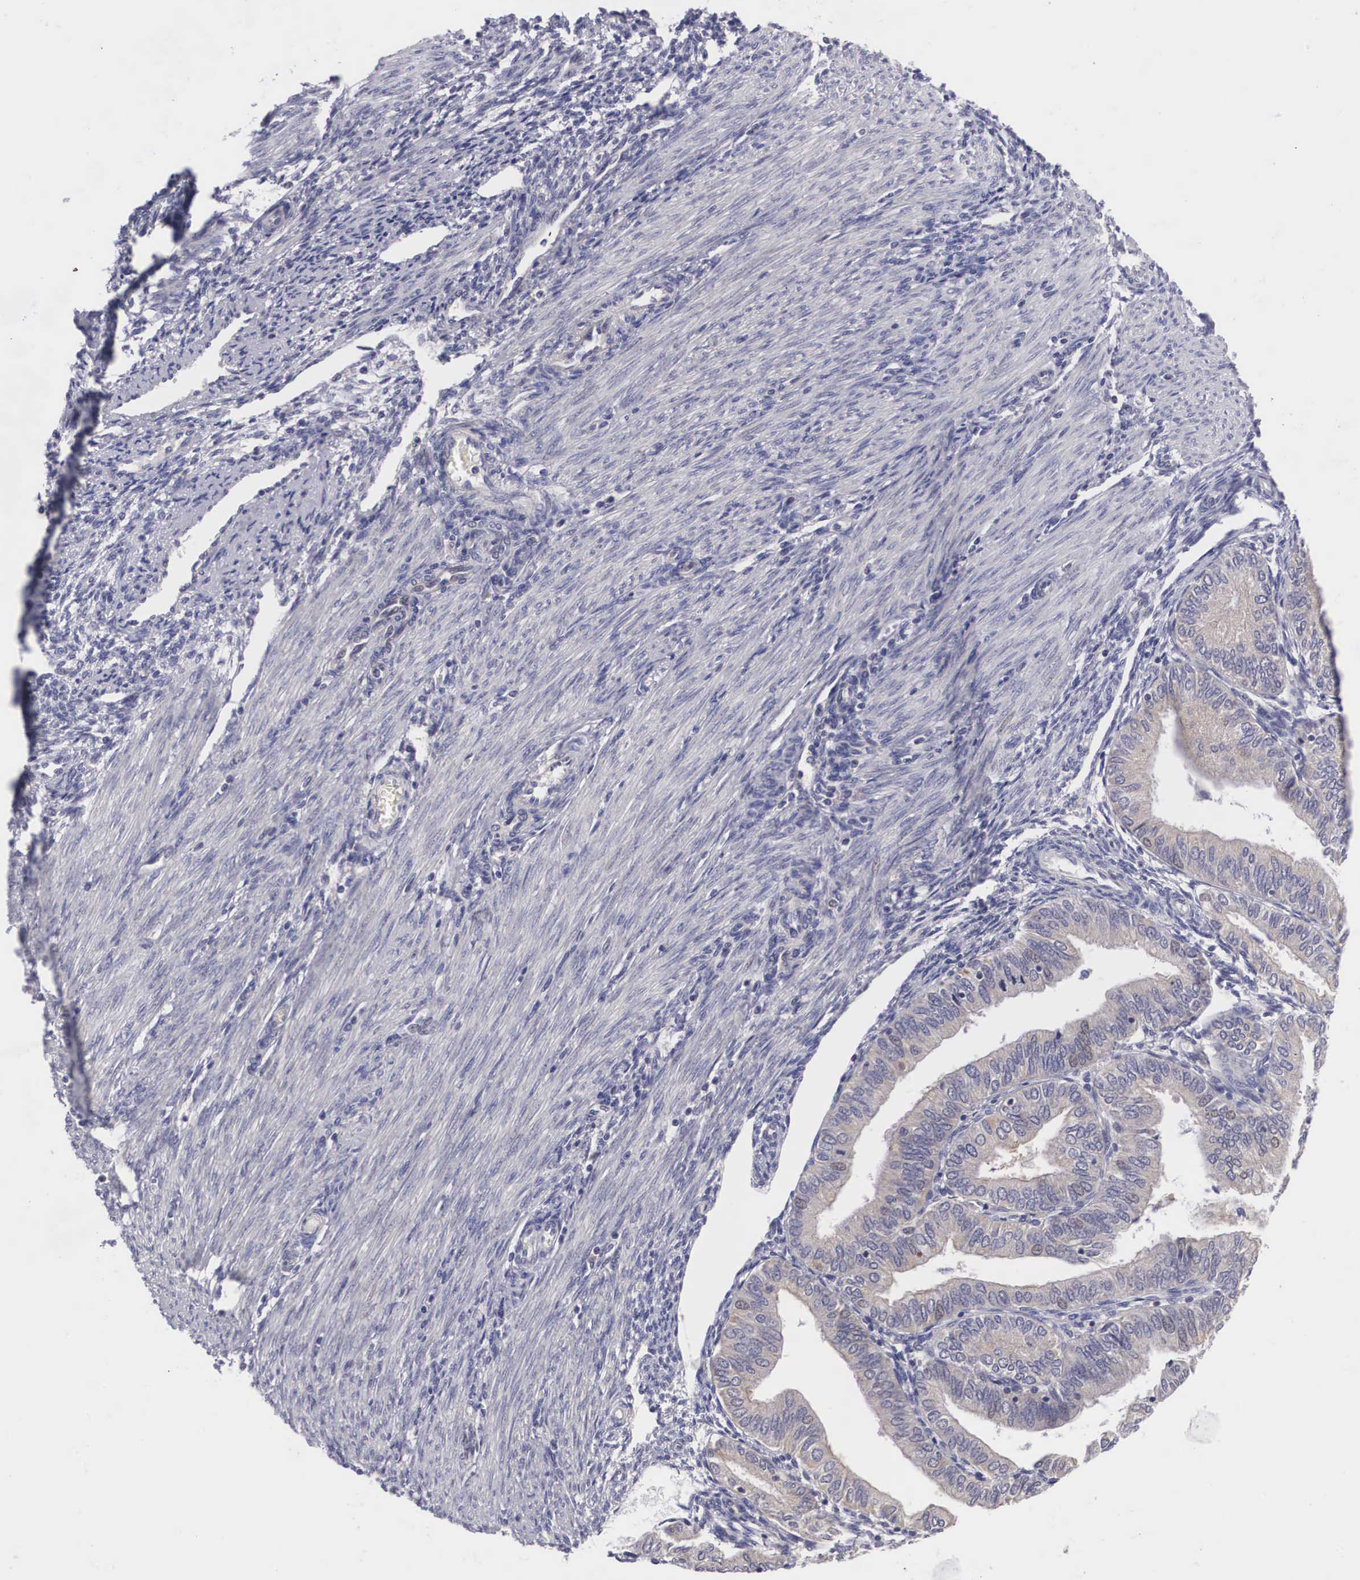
{"staining": {"intensity": "negative", "quantity": "none", "location": "none"}, "tissue": "endometrial cancer", "cell_type": "Tumor cells", "image_type": "cancer", "snomed": [{"axis": "morphology", "description": "Adenocarcinoma, NOS"}, {"axis": "topography", "description": "Endometrium"}], "caption": "The micrograph reveals no staining of tumor cells in endometrial adenocarcinoma. Nuclei are stained in blue.", "gene": "GRIPAP1", "patient": {"sex": "female", "age": 51}}